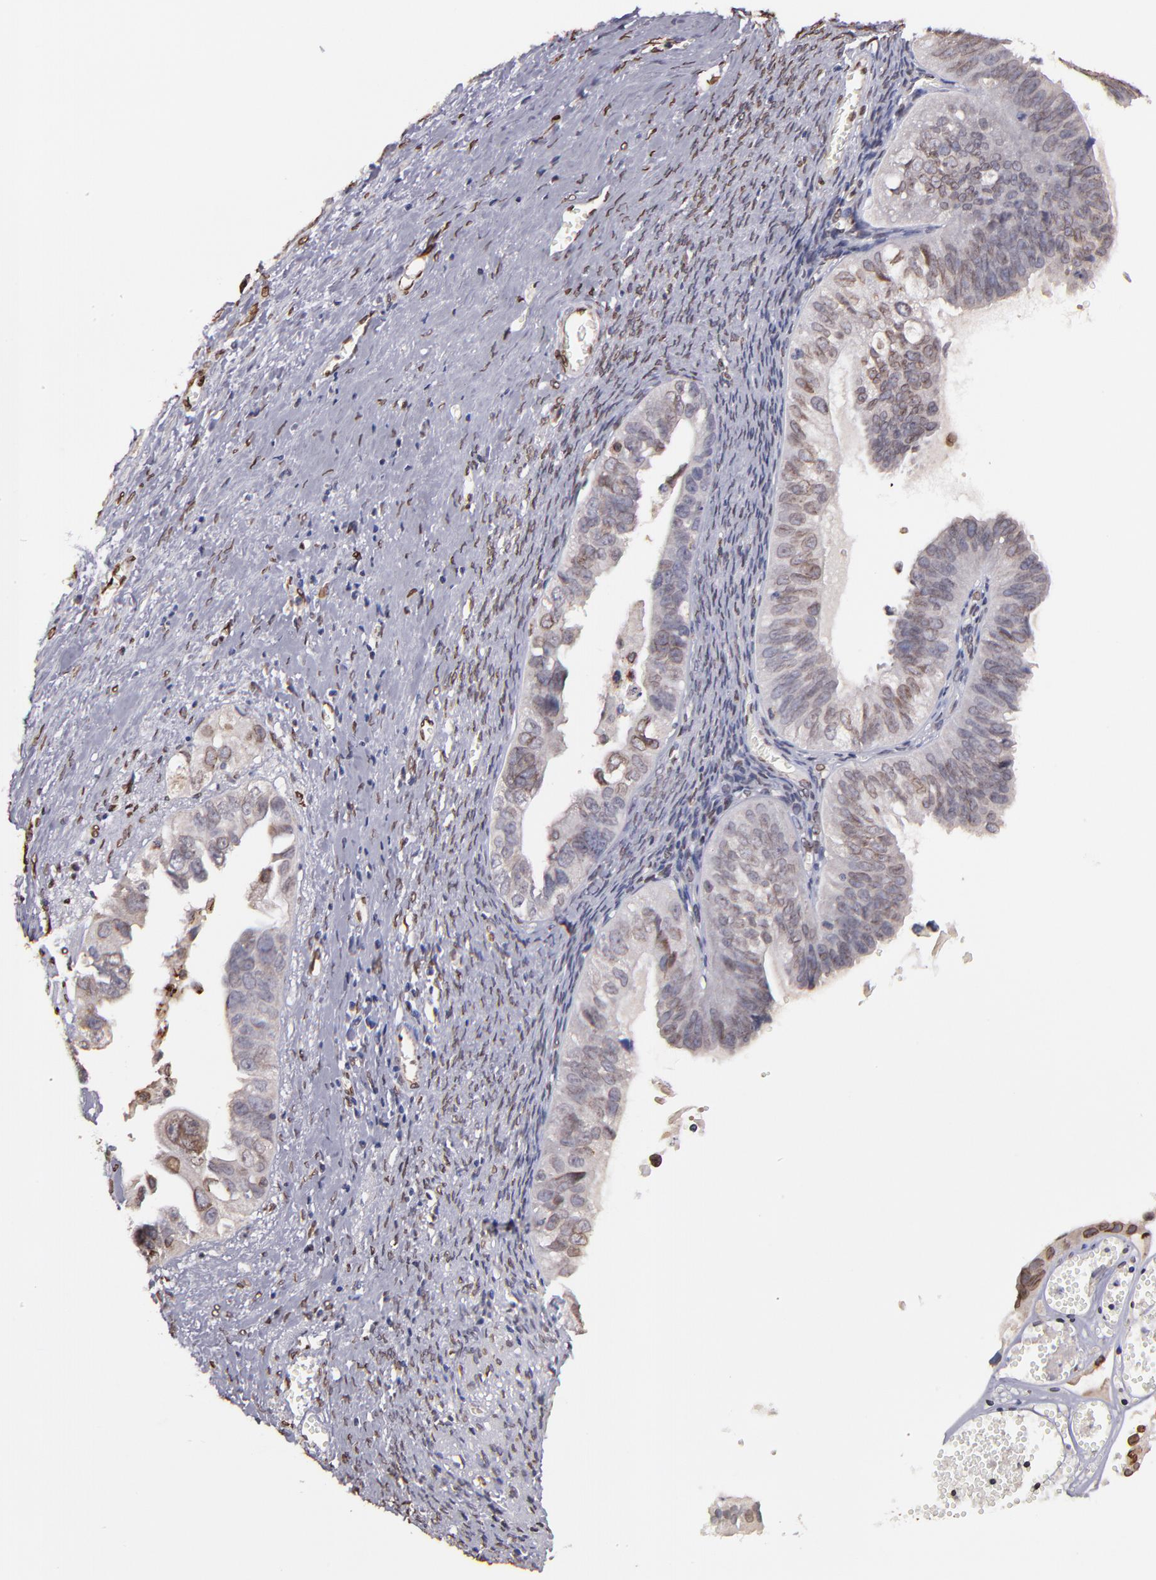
{"staining": {"intensity": "weak", "quantity": "<25%", "location": "nuclear"}, "tissue": "ovarian cancer", "cell_type": "Tumor cells", "image_type": "cancer", "snomed": [{"axis": "morphology", "description": "Carcinoma, endometroid"}, {"axis": "topography", "description": "Ovary"}], "caption": "A high-resolution image shows immunohistochemistry staining of ovarian cancer (endometroid carcinoma), which reveals no significant expression in tumor cells. Nuclei are stained in blue.", "gene": "PUM3", "patient": {"sex": "female", "age": 85}}